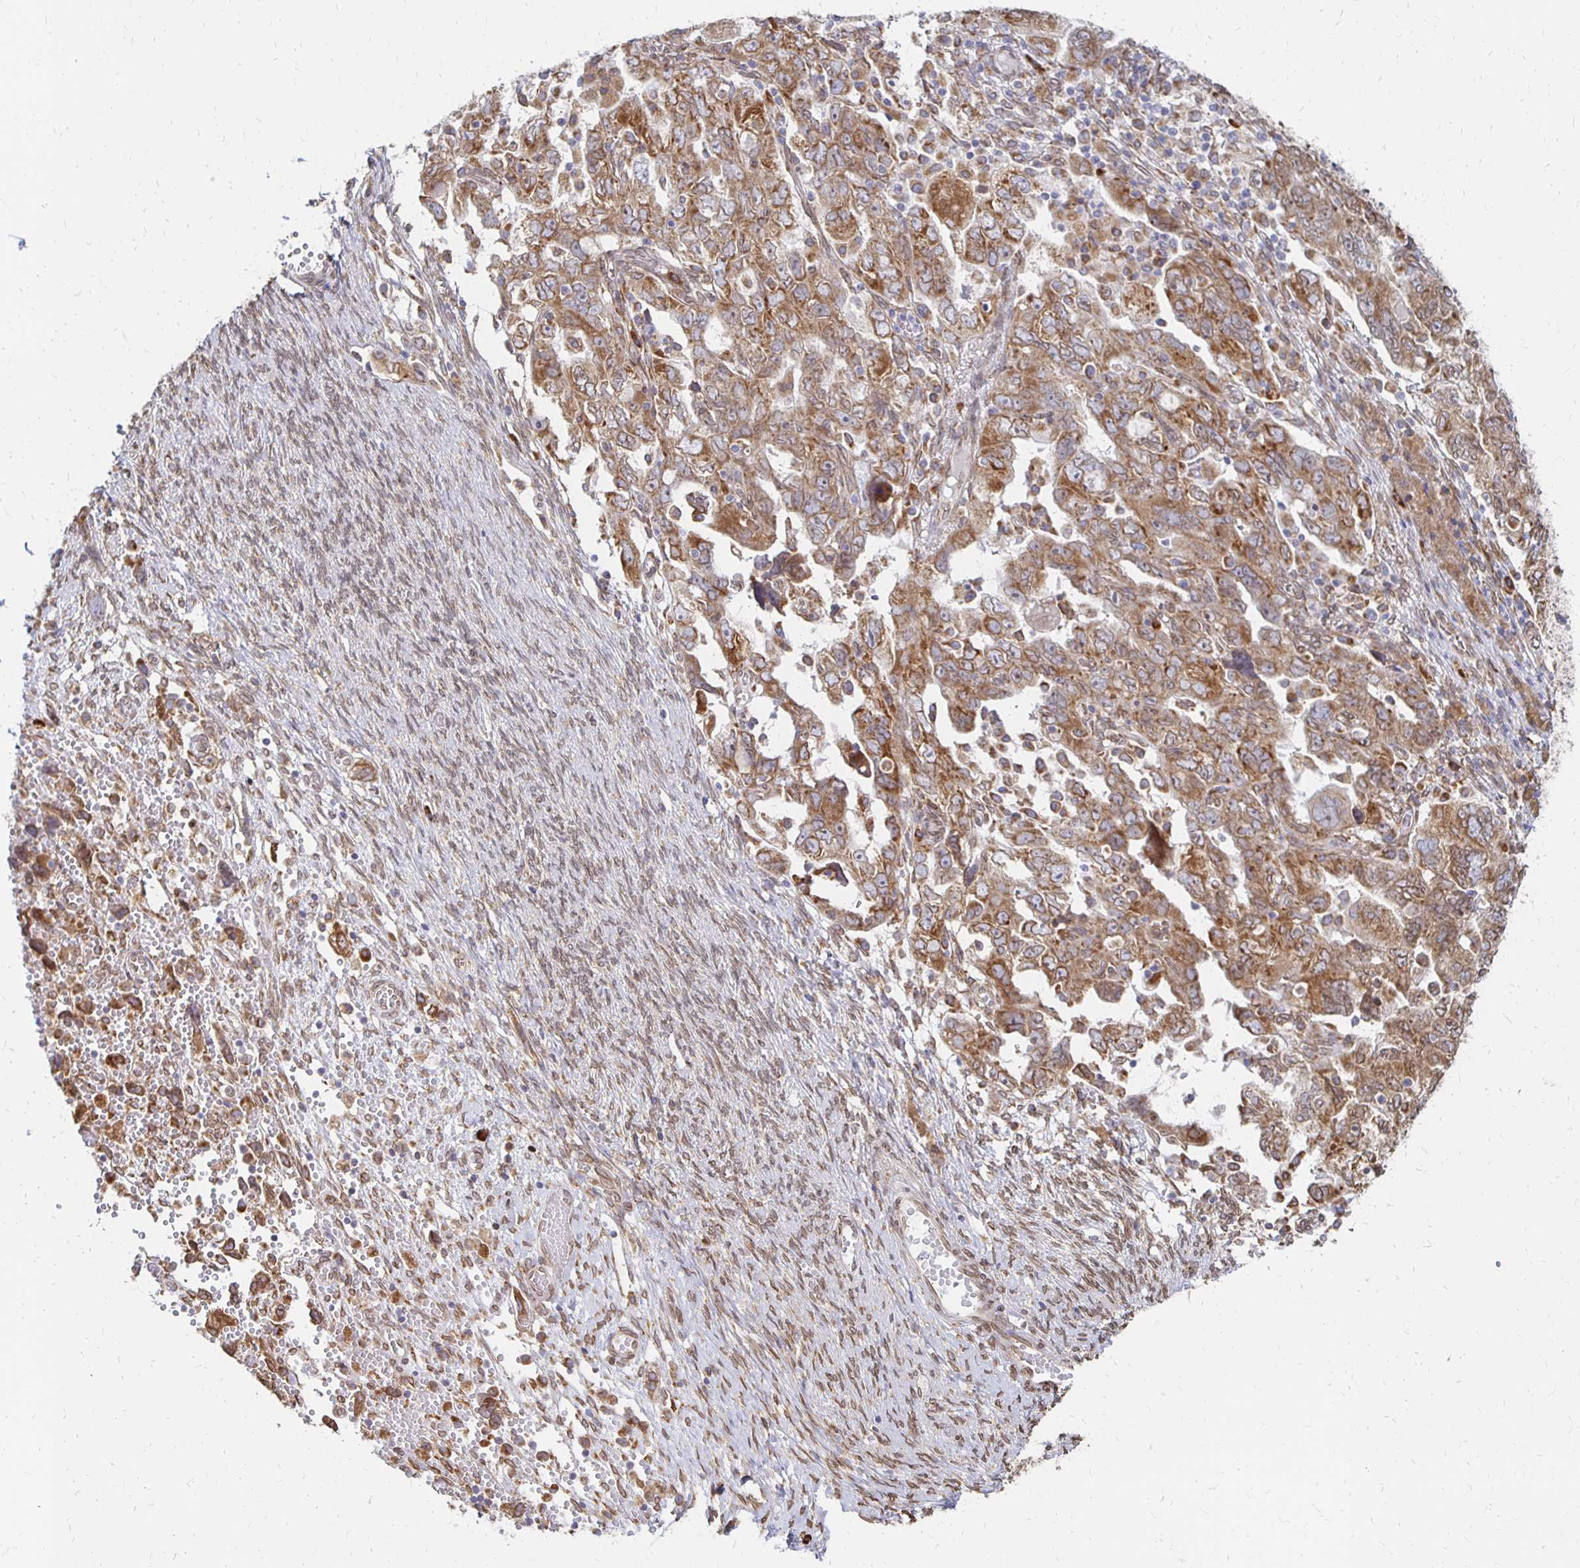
{"staining": {"intensity": "moderate", "quantity": ">75%", "location": "cytoplasmic/membranous"}, "tissue": "ovarian cancer", "cell_type": "Tumor cells", "image_type": "cancer", "snomed": [{"axis": "morphology", "description": "Carcinoma, NOS"}, {"axis": "morphology", "description": "Cystadenocarcinoma, serous, NOS"}, {"axis": "topography", "description": "Ovary"}], "caption": "This is an image of IHC staining of ovarian cancer (carcinoma), which shows moderate expression in the cytoplasmic/membranous of tumor cells.", "gene": "PELI3", "patient": {"sex": "female", "age": 69}}